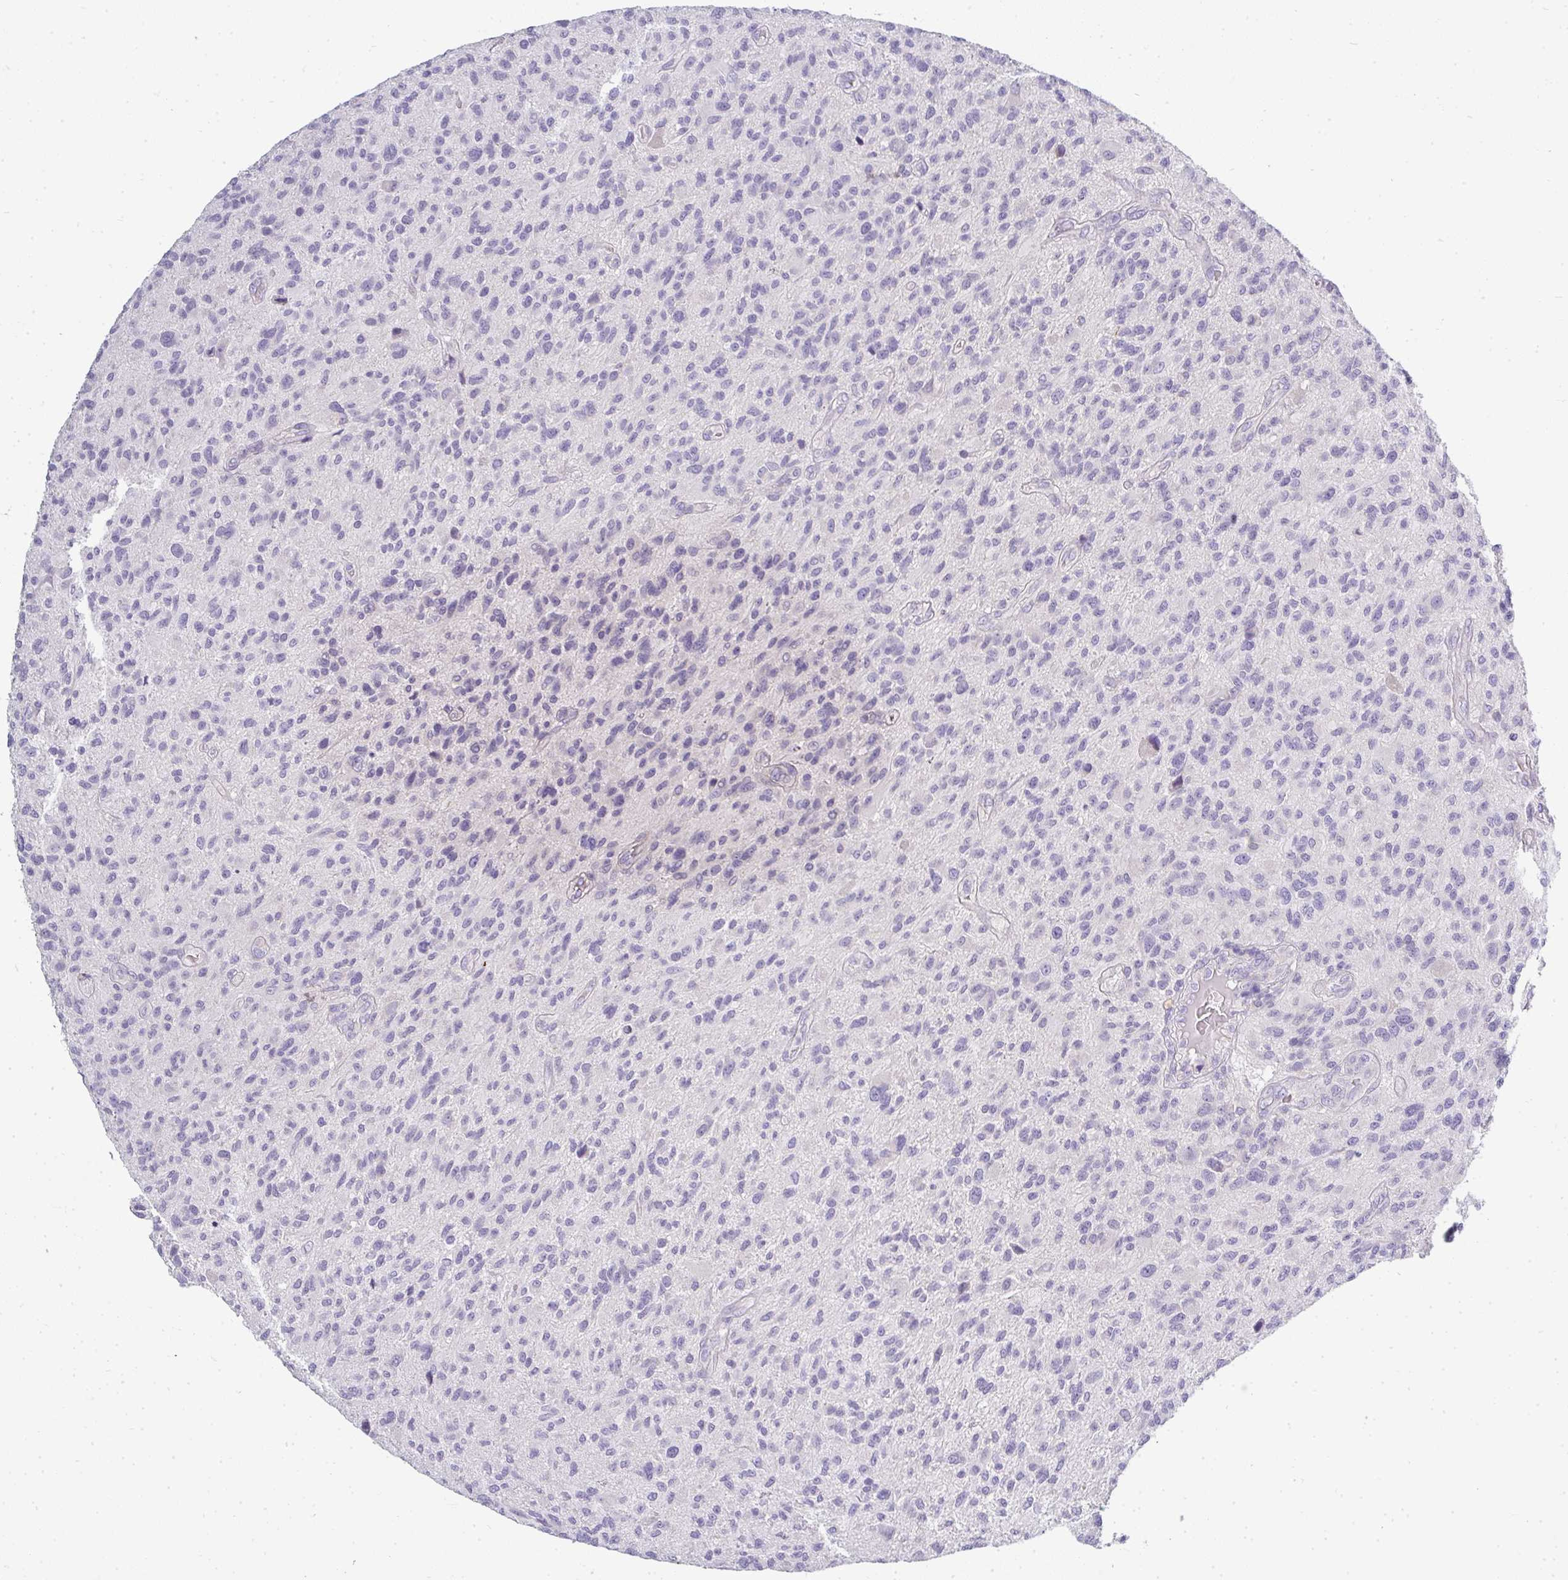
{"staining": {"intensity": "negative", "quantity": "none", "location": "none"}, "tissue": "glioma", "cell_type": "Tumor cells", "image_type": "cancer", "snomed": [{"axis": "morphology", "description": "Glioma, malignant, High grade"}, {"axis": "topography", "description": "Brain"}], "caption": "Tumor cells are negative for protein expression in human glioma. Brightfield microscopy of immunohistochemistry (IHC) stained with DAB (brown) and hematoxylin (blue), captured at high magnification.", "gene": "ASXL3", "patient": {"sex": "male", "age": 47}}